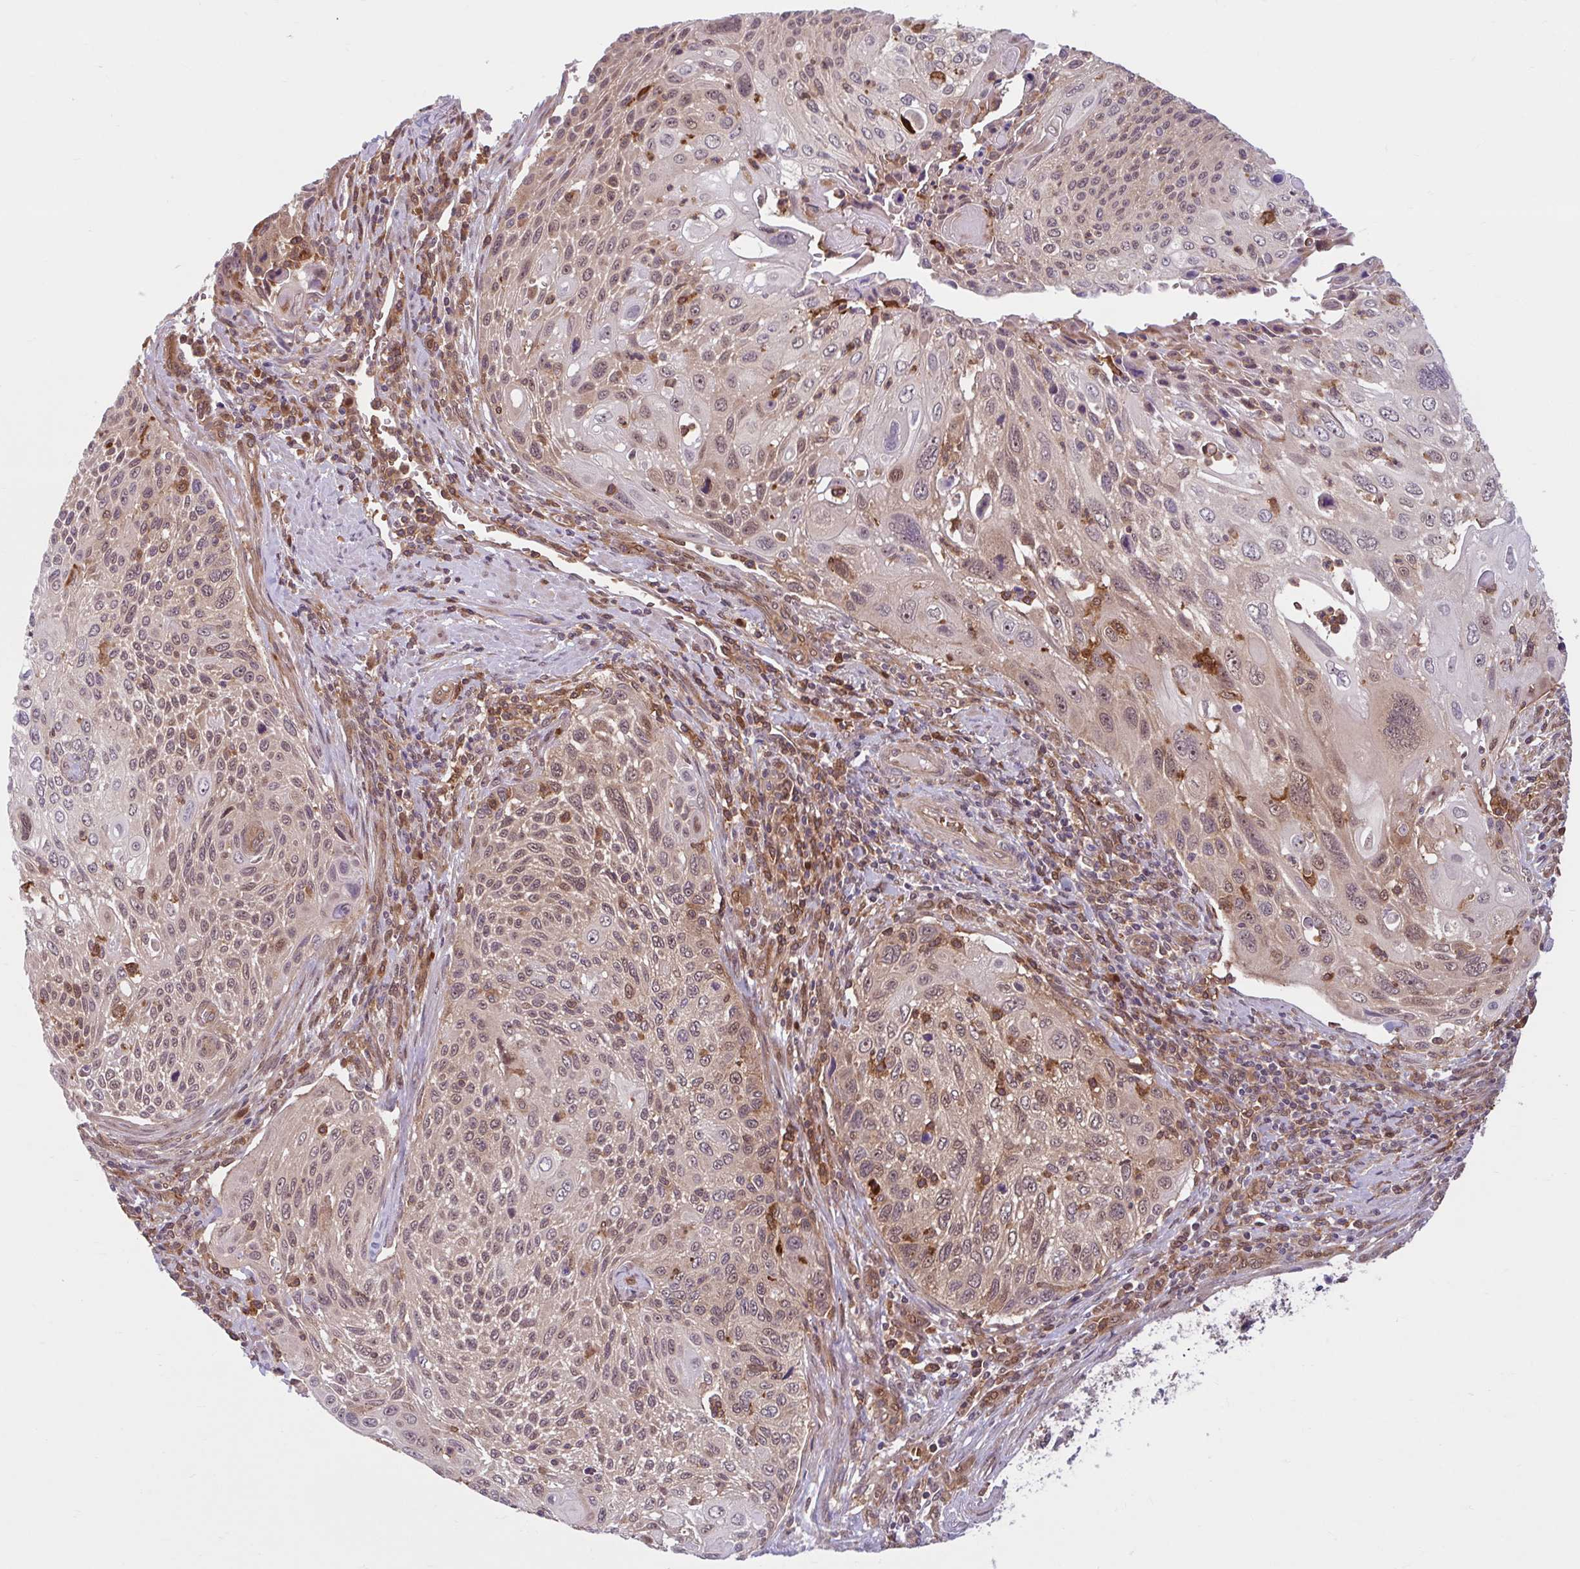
{"staining": {"intensity": "weak", "quantity": "25%-75%", "location": "cytoplasmic/membranous,nuclear"}, "tissue": "cervical cancer", "cell_type": "Tumor cells", "image_type": "cancer", "snomed": [{"axis": "morphology", "description": "Squamous cell carcinoma, NOS"}, {"axis": "topography", "description": "Cervix"}], "caption": "Immunohistochemical staining of cervical cancer (squamous cell carcinoma) shows low levels of weak cytoplasmic/membranous and nuclear protein staining in about 25%-75% of tumor cells.", "gene": "HMBS", "patient": {"sex": "female", "age": 70}}